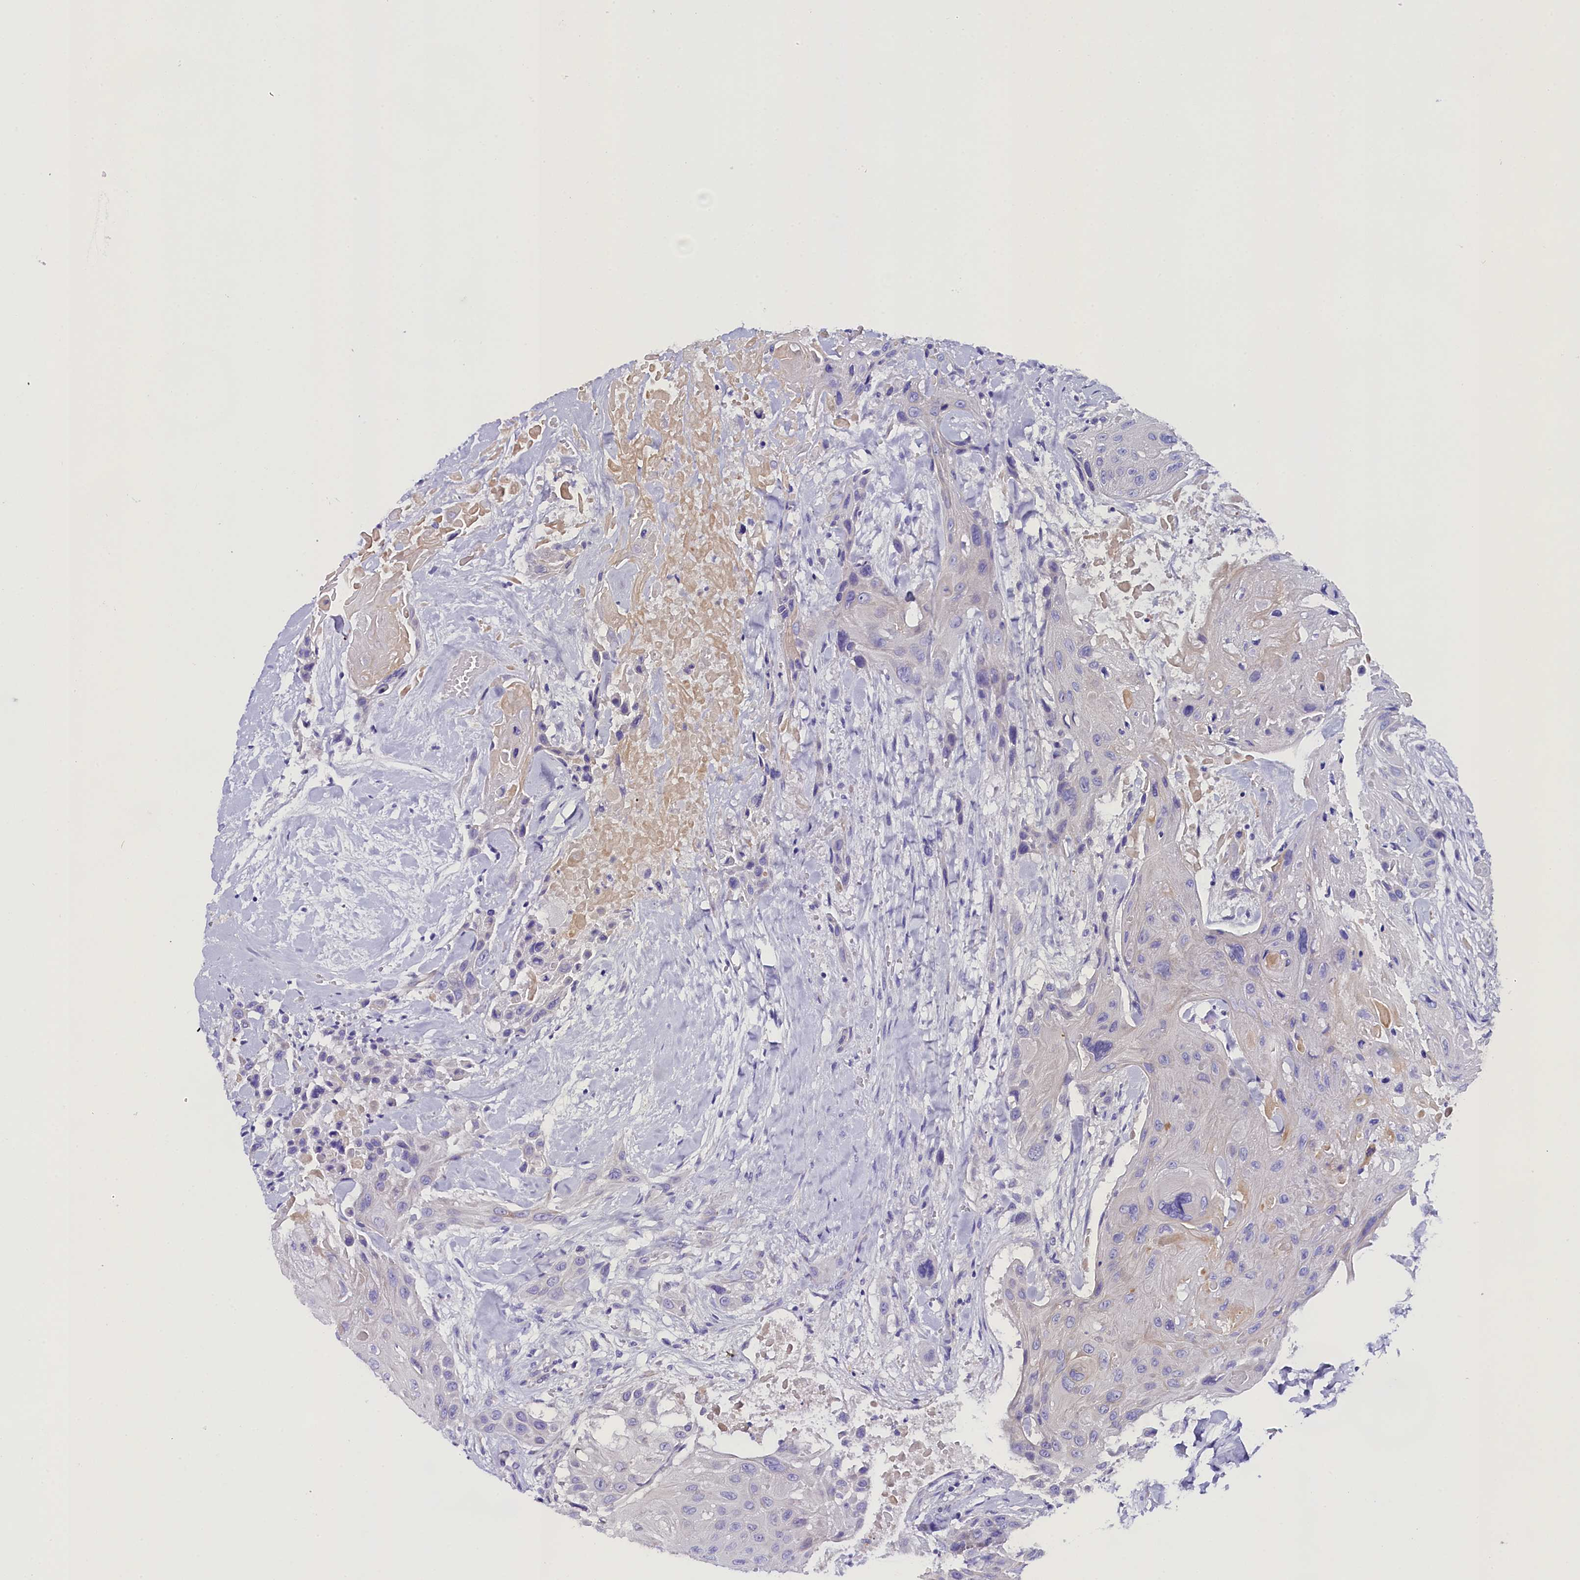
{"staining": {"intensity": "negative", "quantity": "none", "location": "none"}, "tissue": "head and neck cancer", "cell_type": "Tumor cells", "image_type": "cancer", "snomed": [{"axis": "morphology", "description": "Squamous cell carcinoma, NOS"}, {"axis": "topography", "description": "Head-Neck"}], "caption": "DAB (3,3'-diaminobenzidine) immunohistochemical staining of squamous cell carcinoma (head and neck) demonstrates no significant expression in tumor cells. (DAB IHC, high magnification).", "gene": "SOD3", "patient": {"sex": "male", "age": 81}}